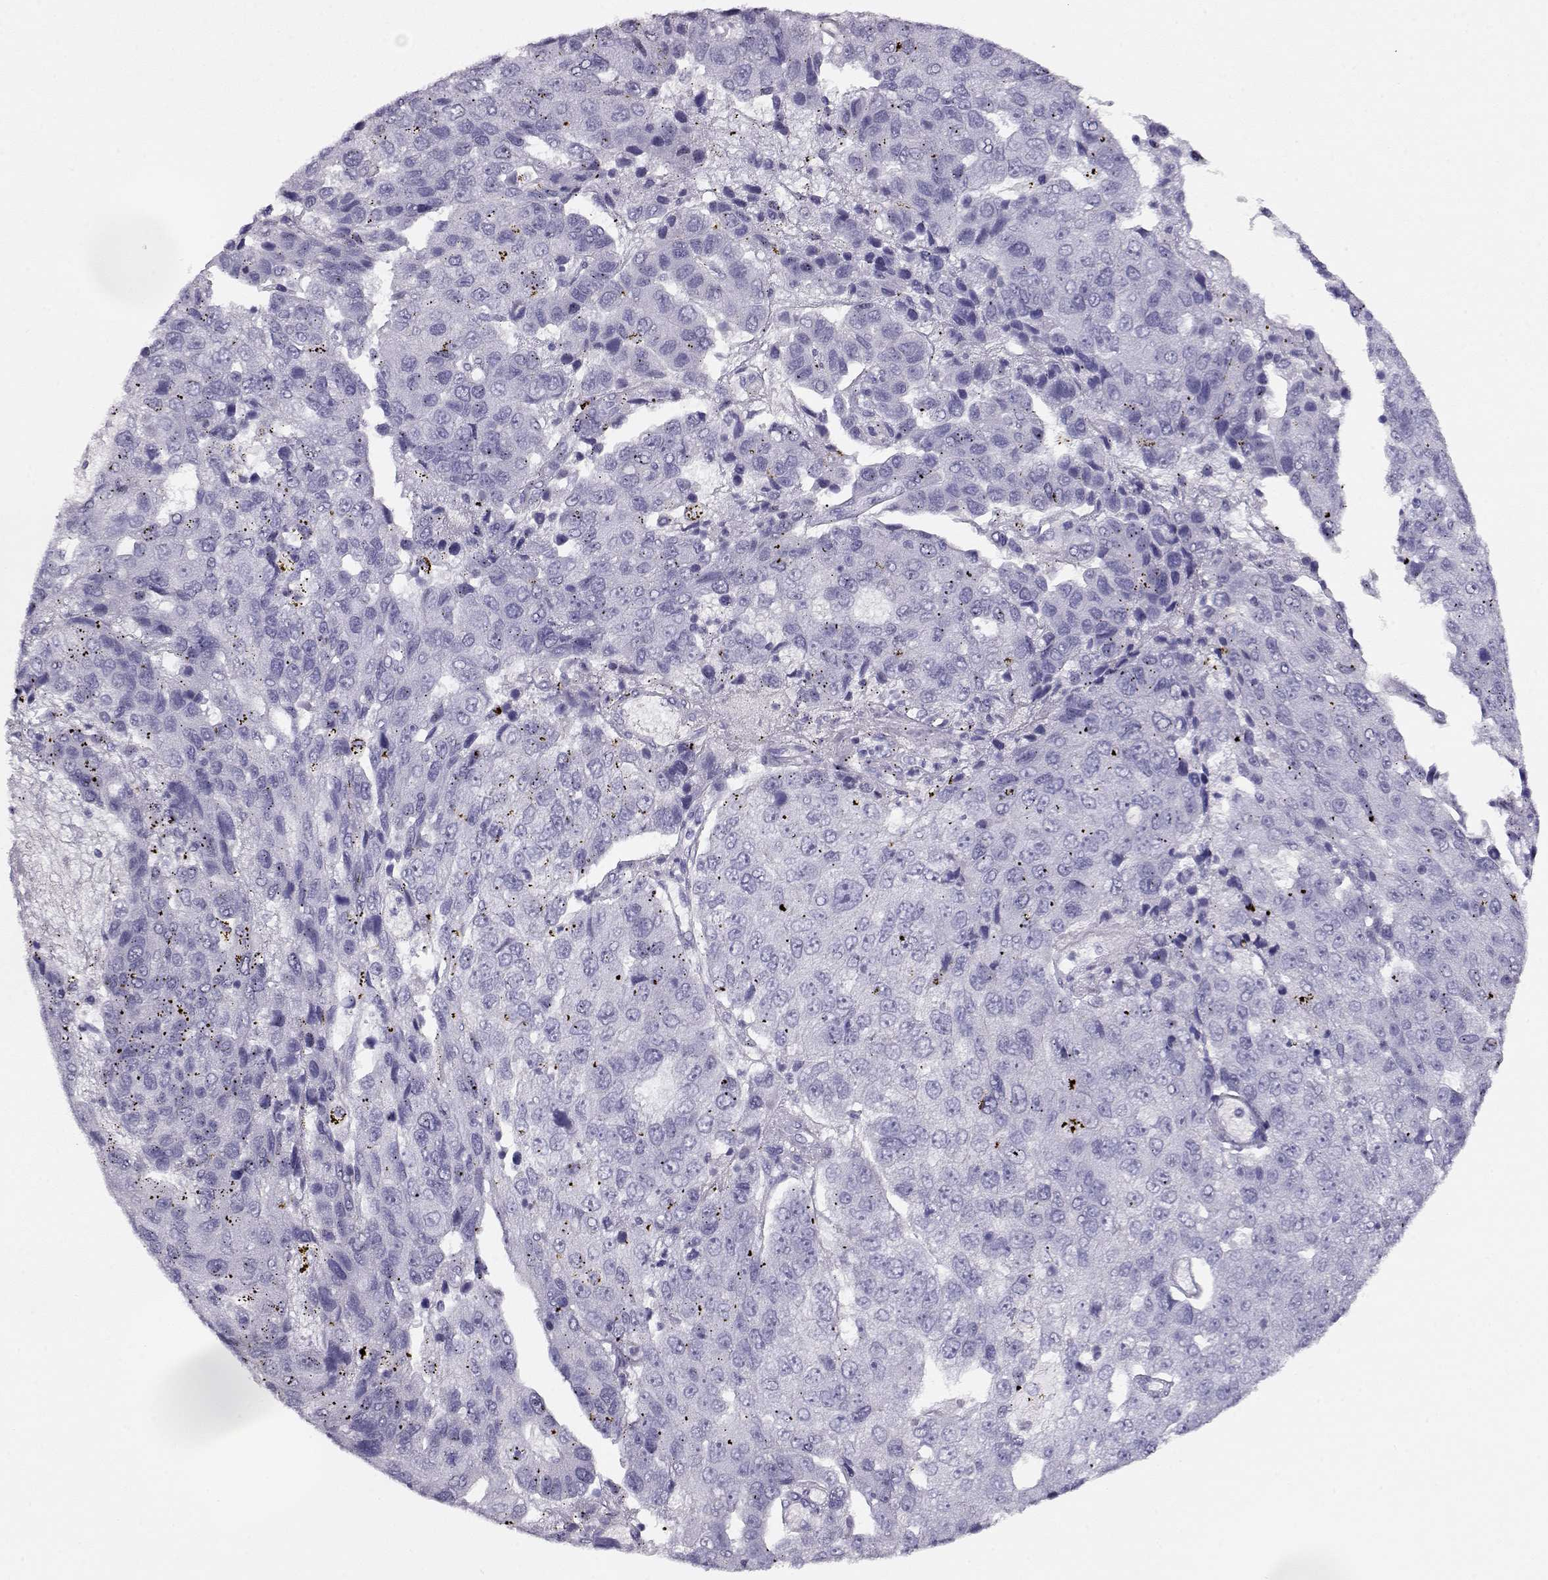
{"staining": {"intensity": "negative", "quantity": "none", "location": "none"}, "tissue": "pancreatic cancer", "cell_type": "Tumor cells", "image_type": "cancer", "snomed": [{"axis": "morphology", "description": "Adenocarcinoma, NOS"}, {"axis": "topography", "description": "Pancreas"}], "caption": "This histopathology image is of pancreatic adenocarcinoma stained with IHC to label a protein in brown with the nuclei are counter-stained blue. There is no expression in tumor cells.", "gene": "ACTN2", "patient": {"sex": "female", "age": 61}}